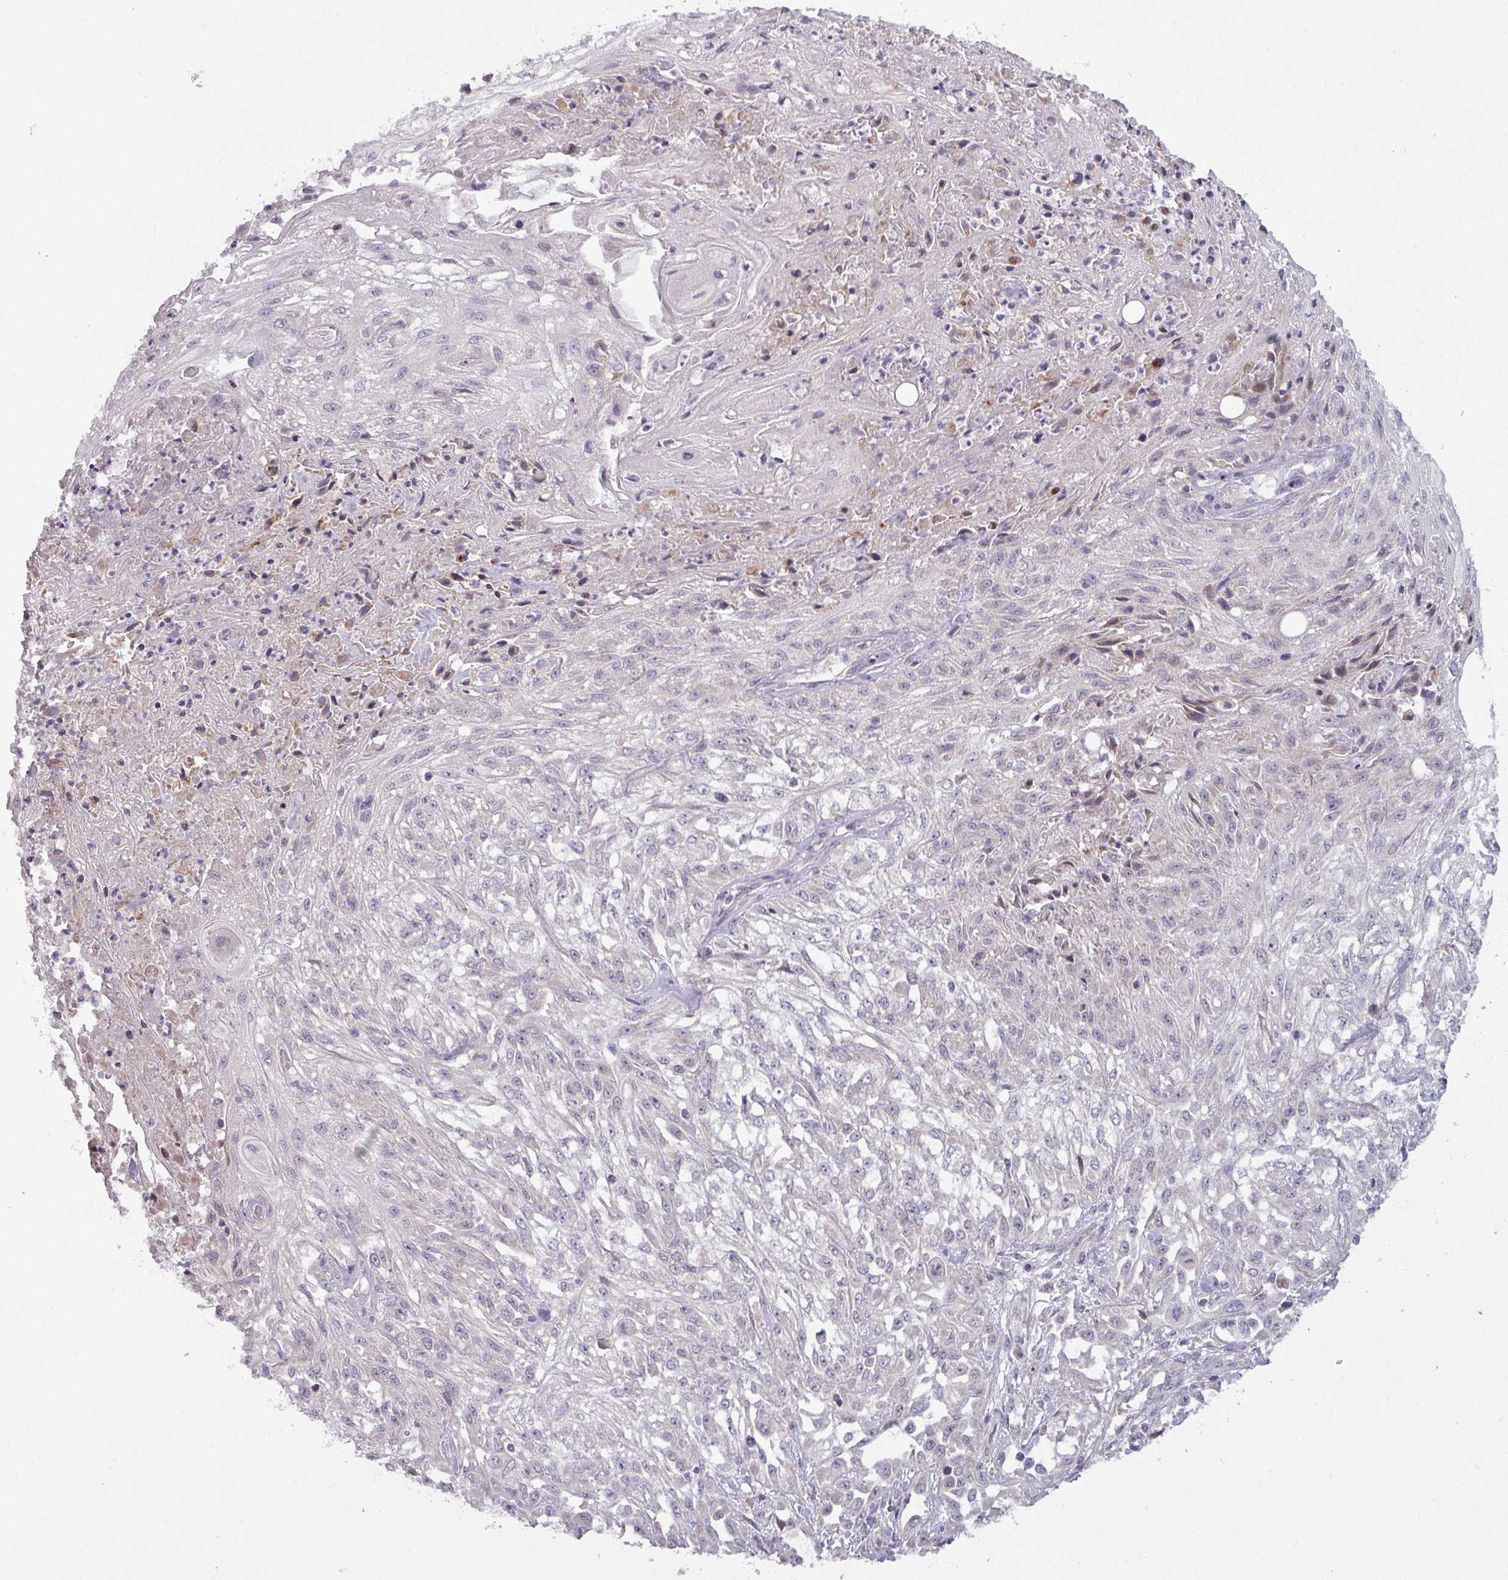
{"staining": {"intensity": "negative", "quantity": "none", "location": "none"}, "tissue": "skin cancer", "cell_type": "Tumor cells", "image_type": "cancer", "snomed": [{"axis": "morphology", "description": "Squamous cell carcinoma, NOS"}, {"axis": "morphology", "description": "Squamous cell carcinoma, metastatic, NOS"}, {"axis": "topography", "description": "Skin"}, {"axis": "topography", "description": "Lymph node"}], "caption": "A micrograph of human skin cancer is negative for staining in tumor cells.", "gene": "OGFOD3", "patient": {"sex": "male", "age": 75}}